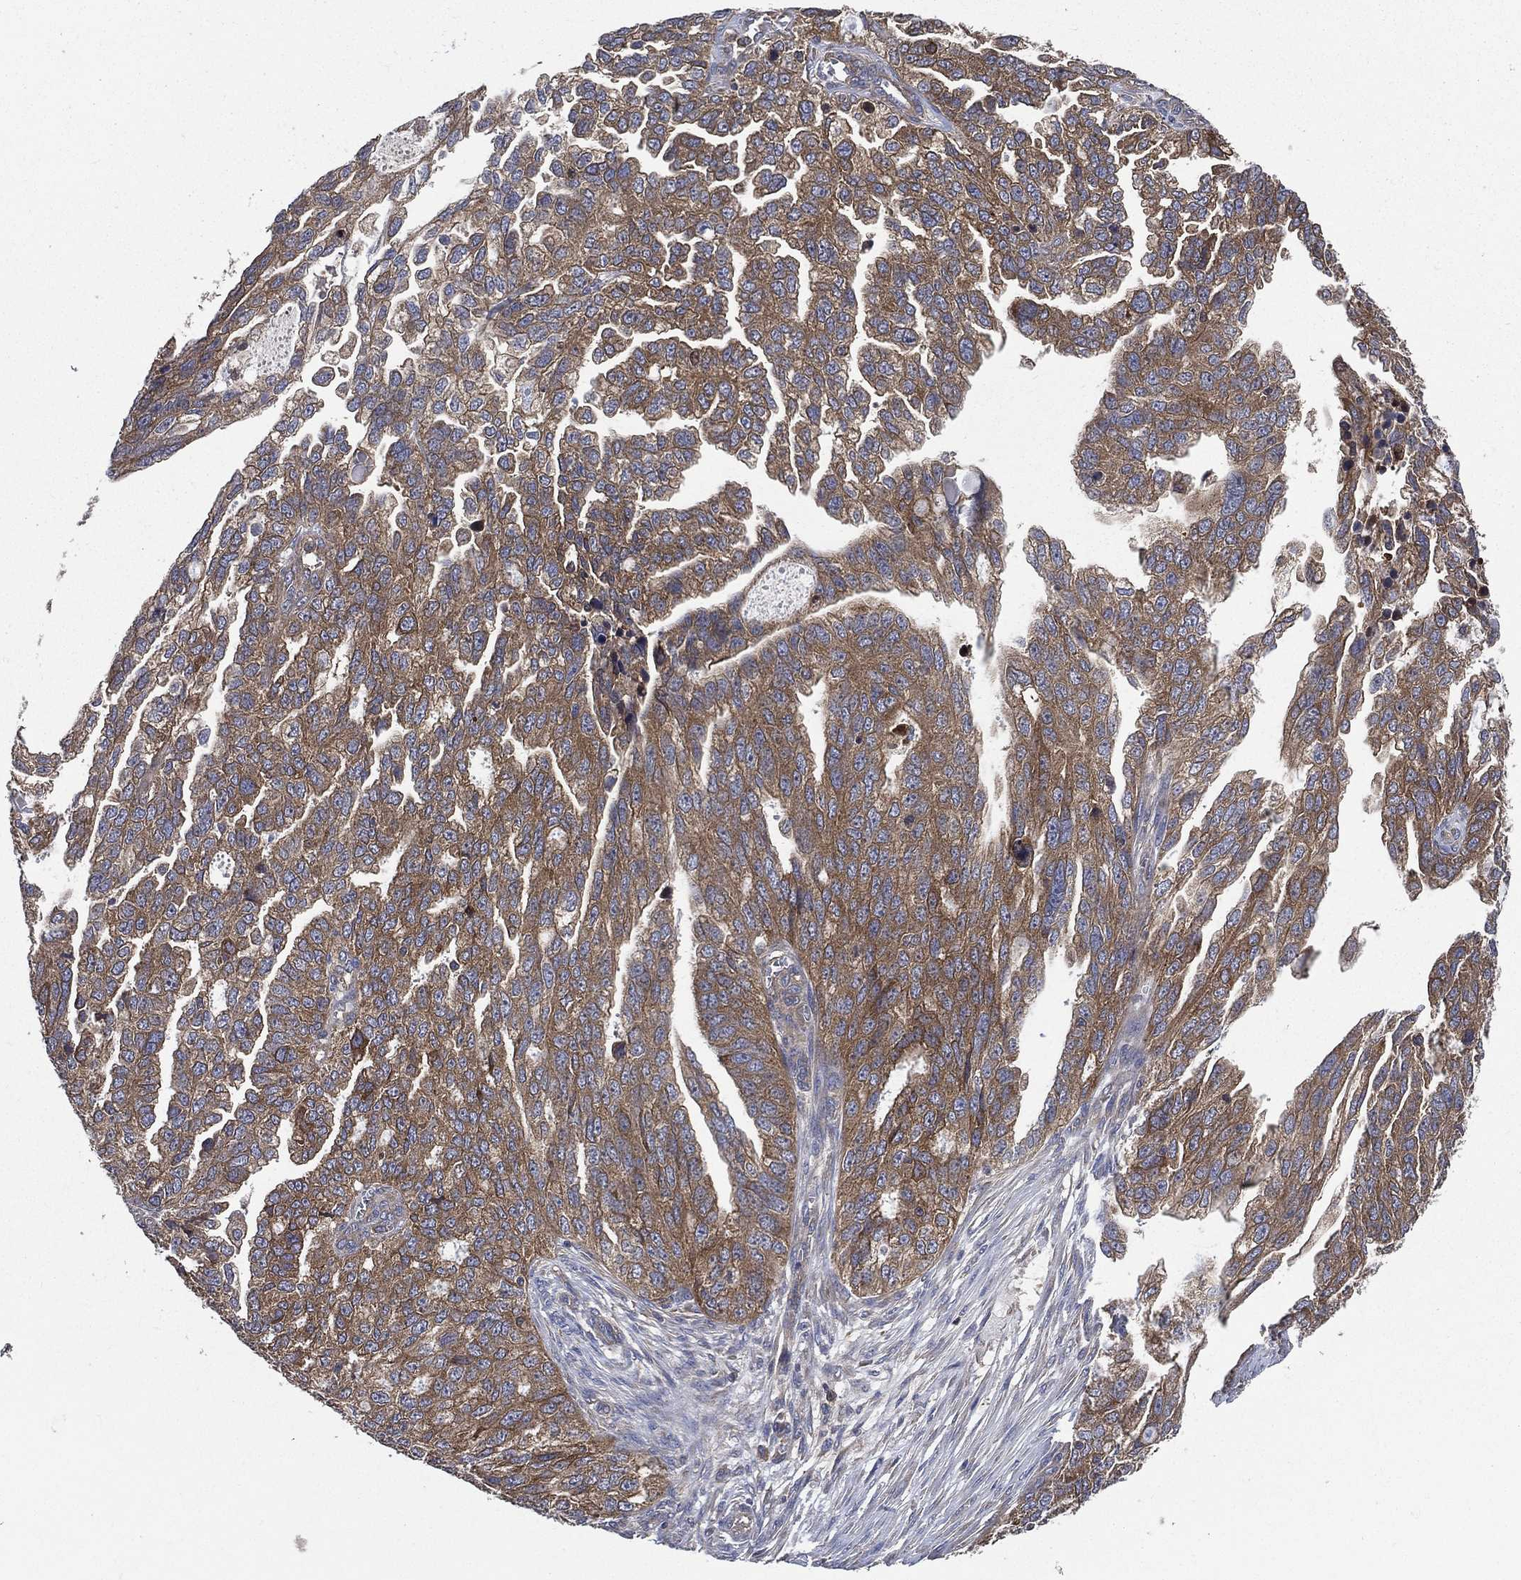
{"staining": {"intensity": "moderate", "quantity": ">75%", "location": "cytoplasmic/membranous"}, "tissue": "ovarian cancer", "cell_type": "Tumor cells", "image_type": "cancer", "snomed": [{"axis": "morphology", "description": "Cystadenocarcinoma, serous, NOS"}, {"axis": "topography", "description": "Ovary"}], "caption": "The histopathology image shows staining of ovarian serous cystadenocarcinoma, revealing moderate cytoplasmic/membranous protein positivity (brown color) within tumor cells.", "gene": "SMPD3", "patient": {"sex": "female", "age": 51}}